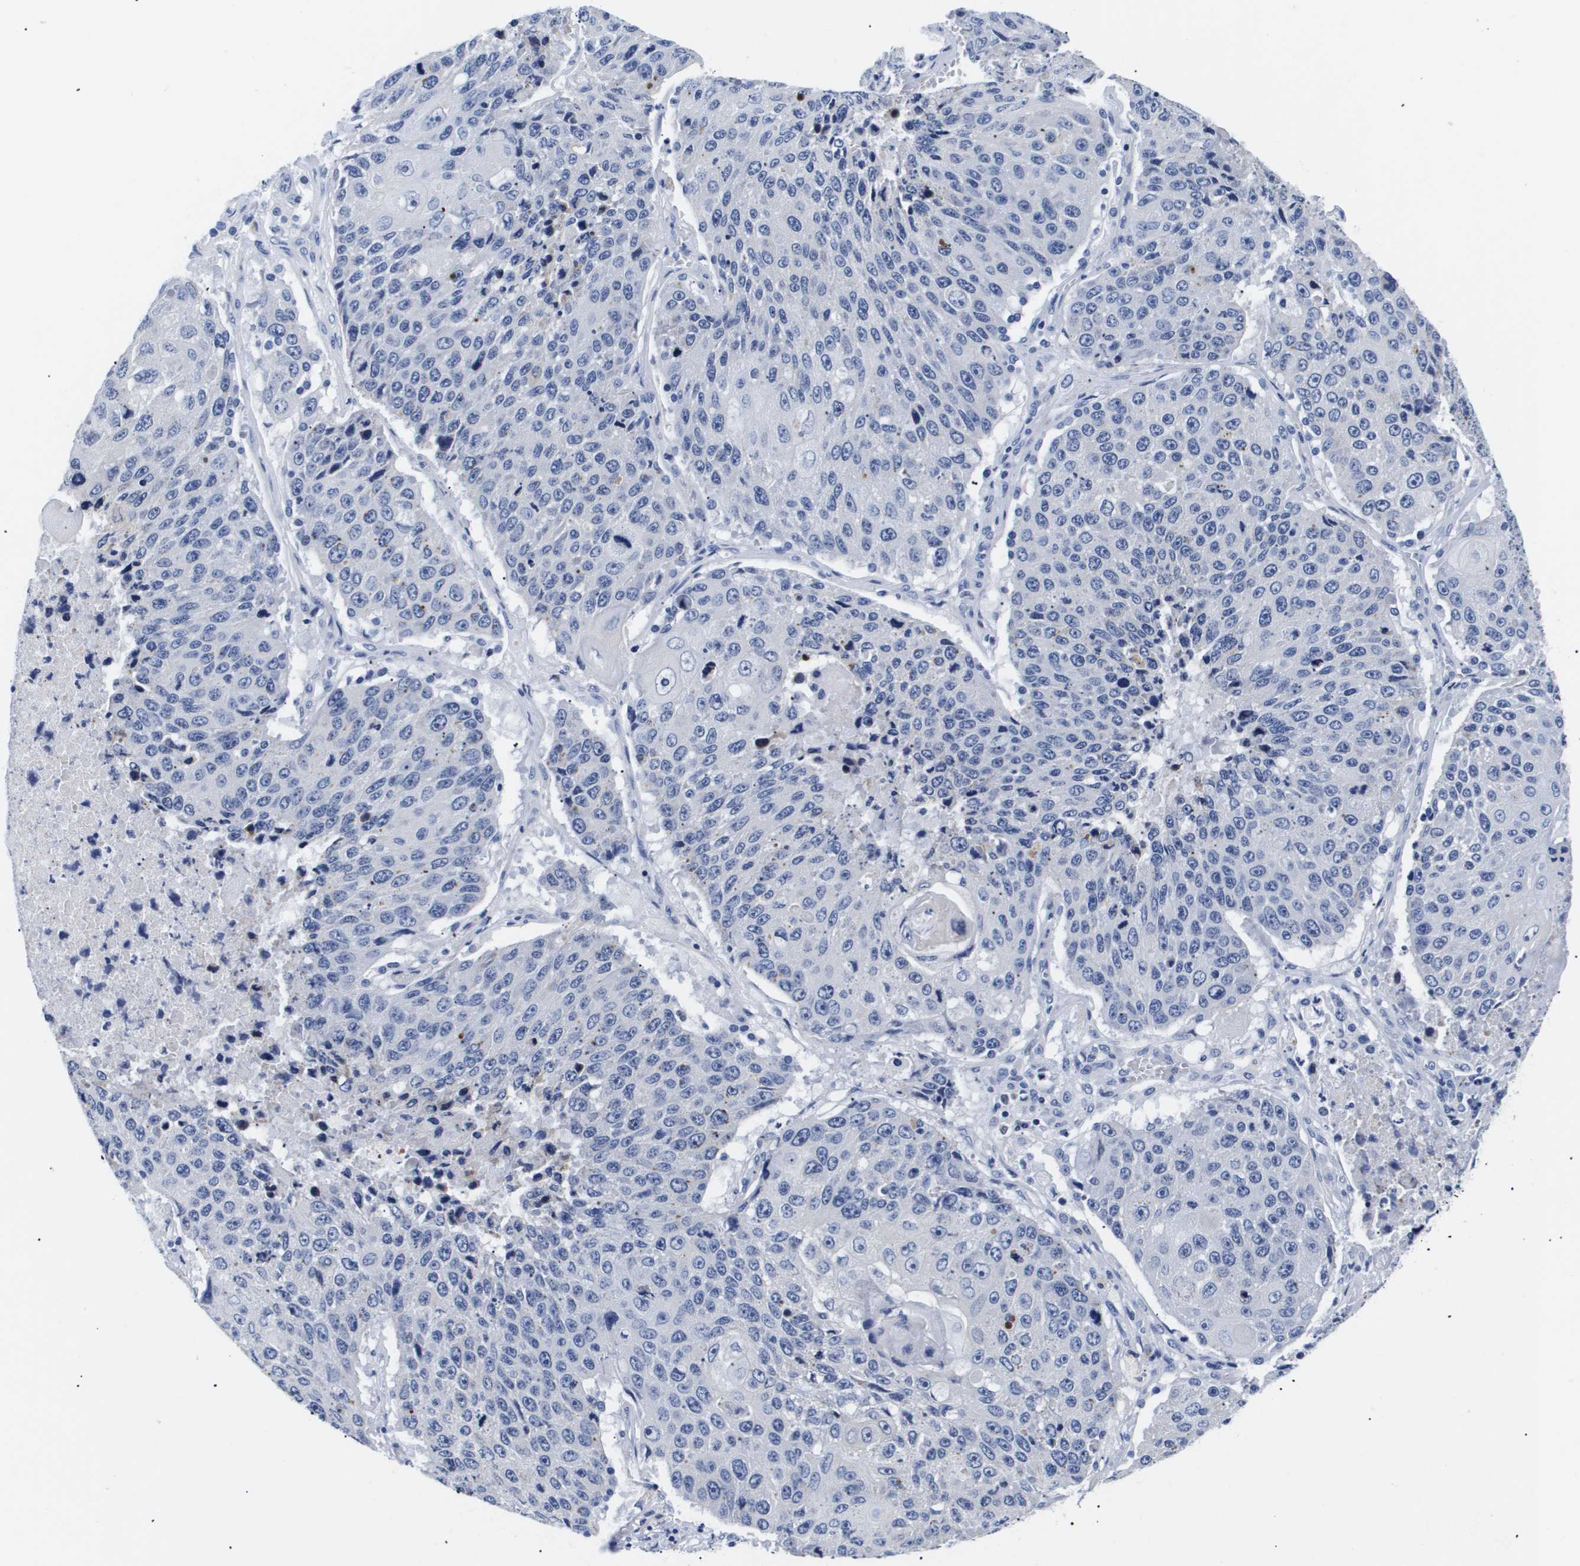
{"staining": {"intensity": "negative", "quantity": "none", "location": "none"}, "tissue": "lung cancer", "cell_type": "Tumor cells", "image_type": "cancer", "snomed": [{"axis": "morphology", "description": "Squamous cell carcinoma, NOS"}, {"axis": "topography", "description": "Lung"}], "caption": "Immunohistochemical staining of lung cancer exhibits no significant positivity in tumor cells.", "gene": "SHD", "patient": {"sex": "male", "age": 61}}